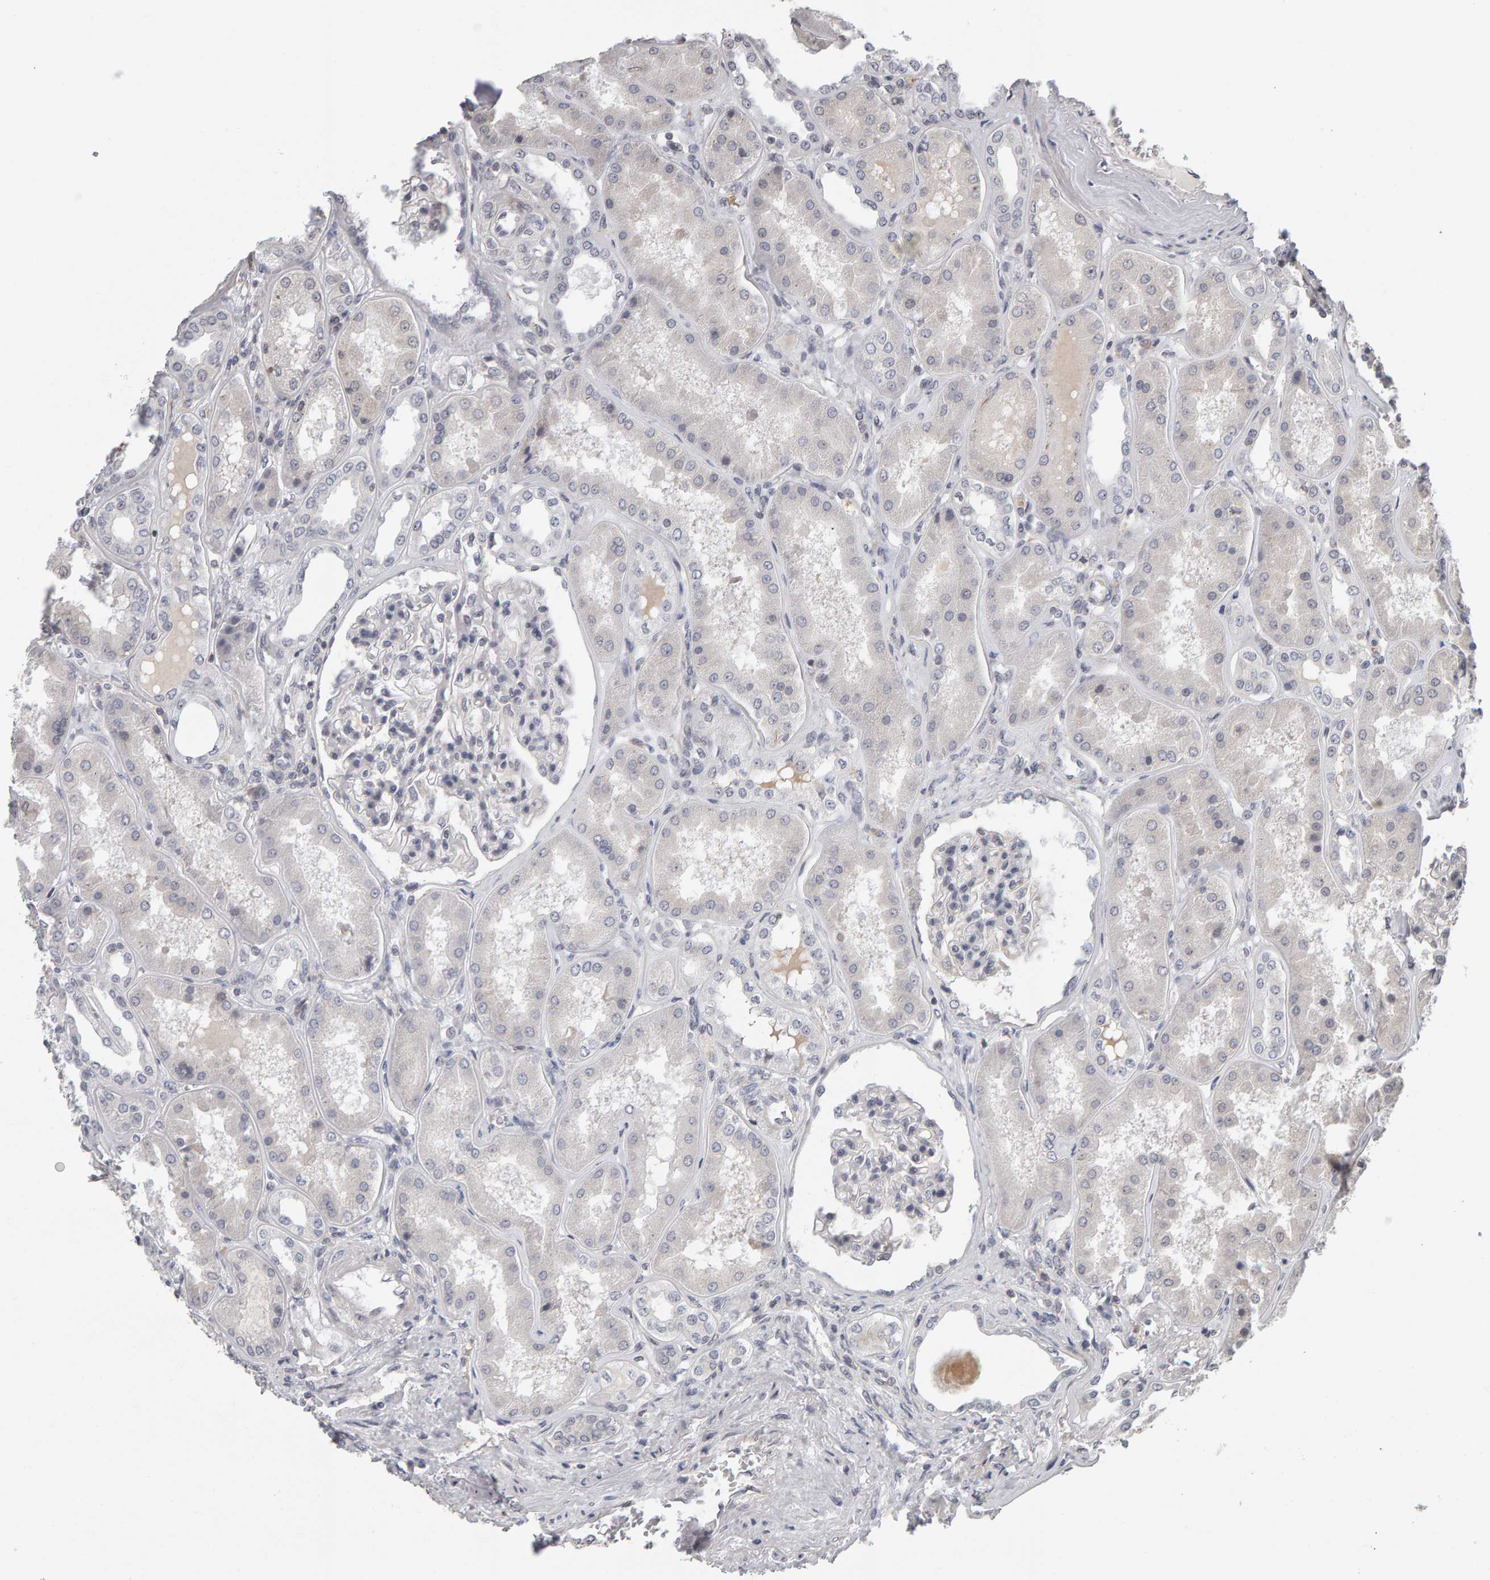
{"staining": {"intensity": "negative", "quantity": "none", "location": "none"}, "tissue": "kidney", "cell_type": "Cells in glomeruli", "image_type": "normal", "snomed": [{"axis": "morphology", "description": "Normal tissue, NOS"}, {"axis": "topography", "description": "Kidney"}], "caption": "The histopathology image reveals no staining of cells in glomeruli in normal kidney. (DAB (3,3'-diaminobenzidine) immunohistochemistry with hematoxylin counter stain).", "gene": "TEFM", "patient": {"sex": "female", "age": 56}}